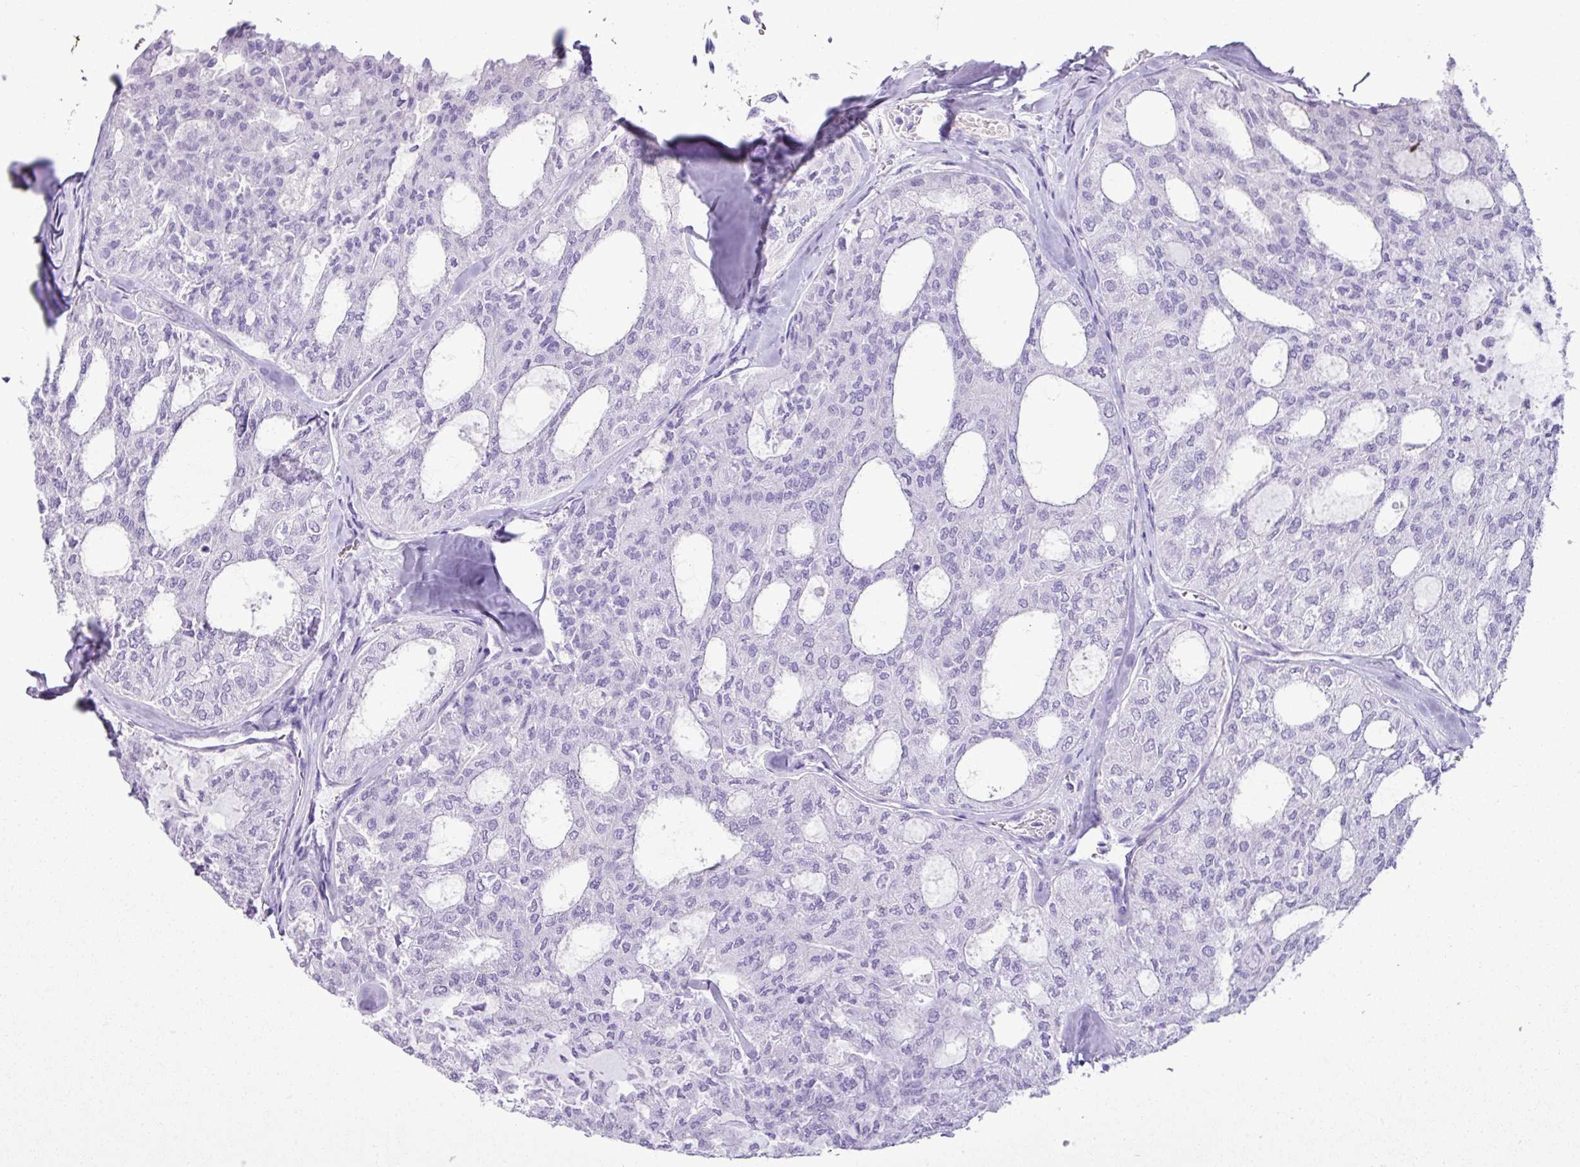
{"staining": {"intensity": "negative", "quantity": "none", "location": "none"}, "tissue": "thyroid cancer", "cell_type": "Tumor cells", "image_type": "cancer", "snomed": [{"axis": "morphology", "description": "Follicular adenoma carcinoma, NOS"}, {"axis": "topography", "description": "Thyroid gland"}], "caption": "Protein analysis of thyroid cancer reveals no significant staining in tumor cells. (DAB immunohistochemistry (IHC), high magnification).", "gene": "ZSCAN5A", "patient": {"sex": "male", "age": 75}}